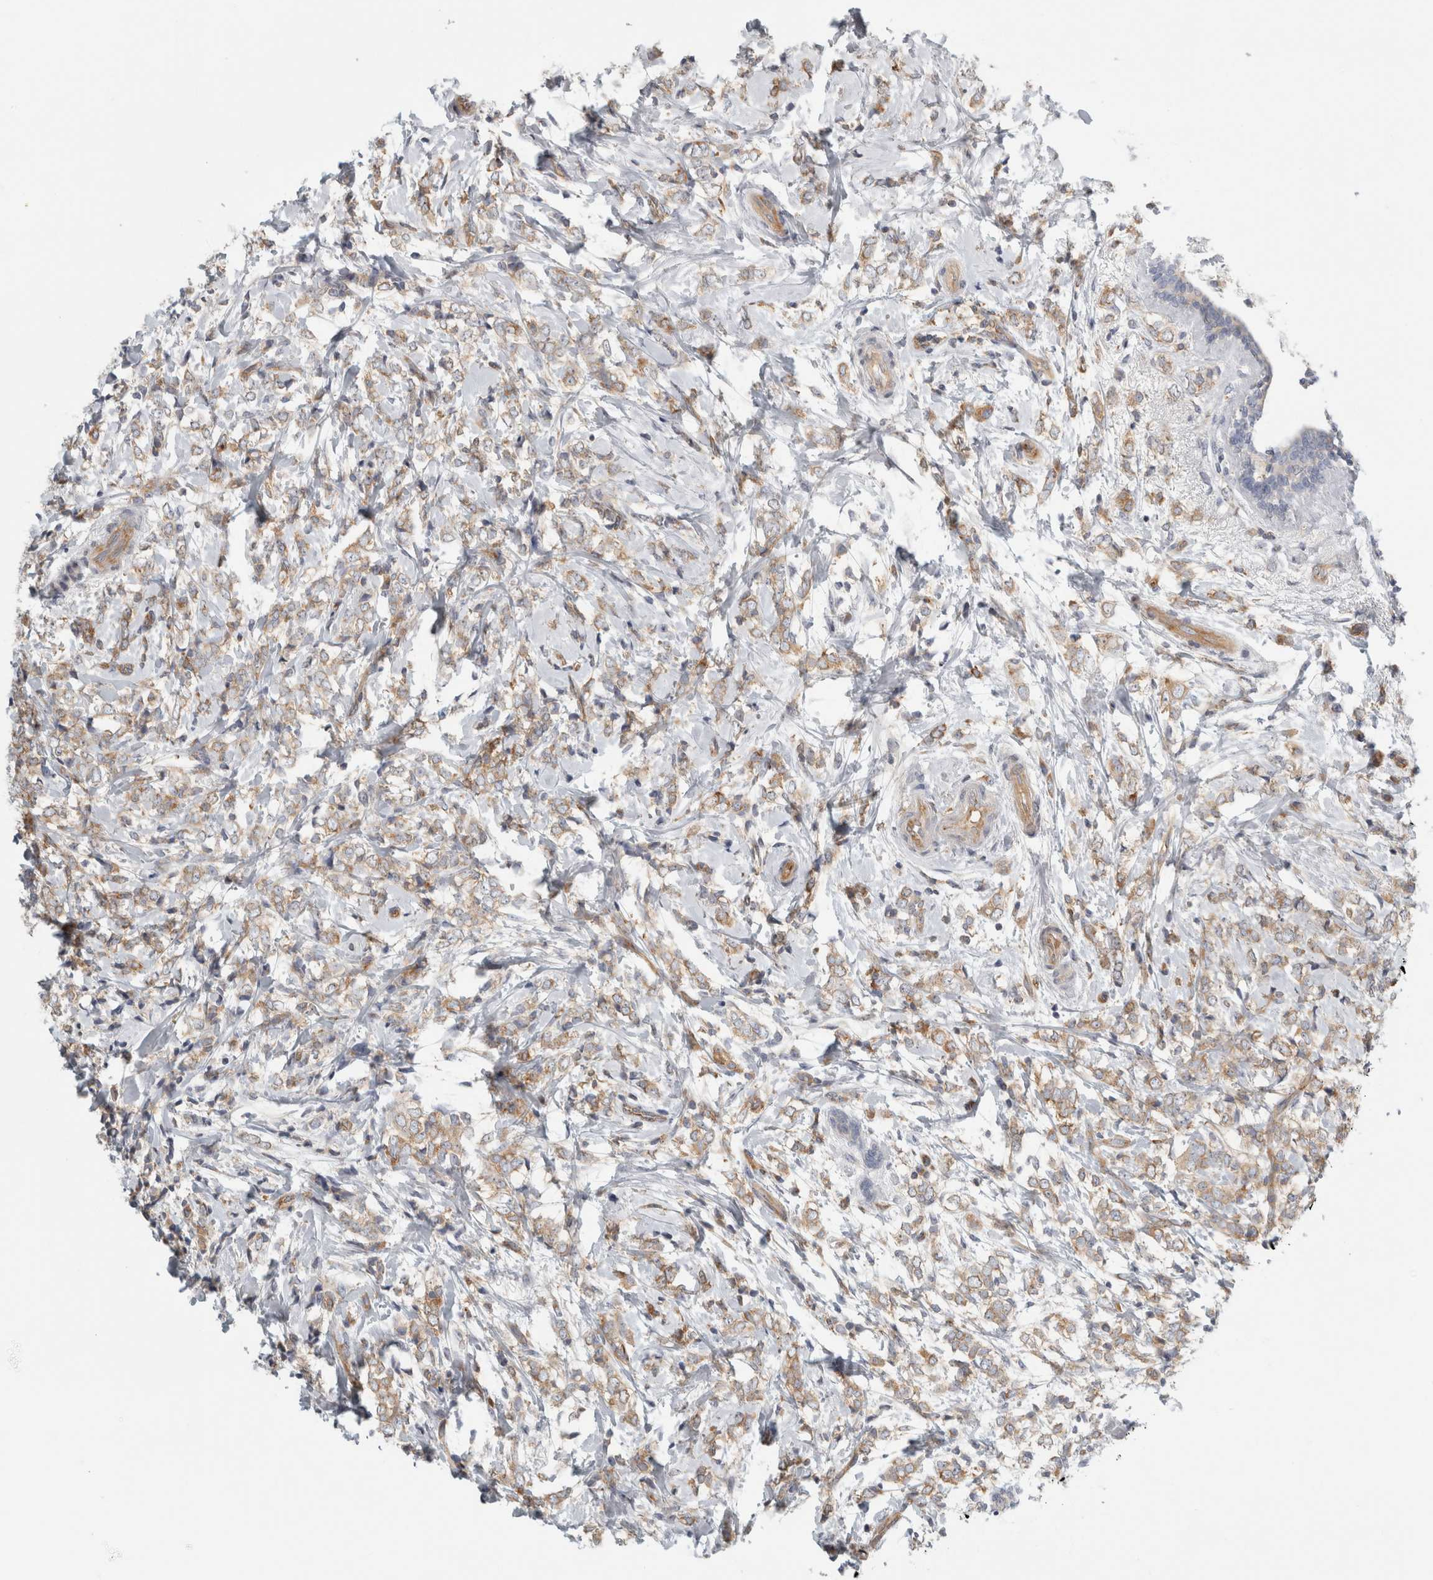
{"staining": {"intensity": "weak", "quantity": ">75%", "location": "cytoplasmic/membranous"}, "tissue": "breast cancer", "cell_type": "Tumor cells", "image_type": "cancer", "snomed": [{"axis": "morphology", "description": "Normal tissue, NOS"}, {"axis": "morphology", "description": "Lobular carcinoma"}, {"axis": "topography", "description": "Breast"}], "caption": "Immunohistochemical staining of human breast cancer (lobular carcinoma) demonstrates low levels of weak cytoplasmic/membranous staining in approximately >75% of tumor cells. (Stains: DAB in brown, nuclei in blue, Microscopy: brightfield microscopy at high magnification).", "gene": "PEX6", "patient": {"sex": "female", "age": 47}}